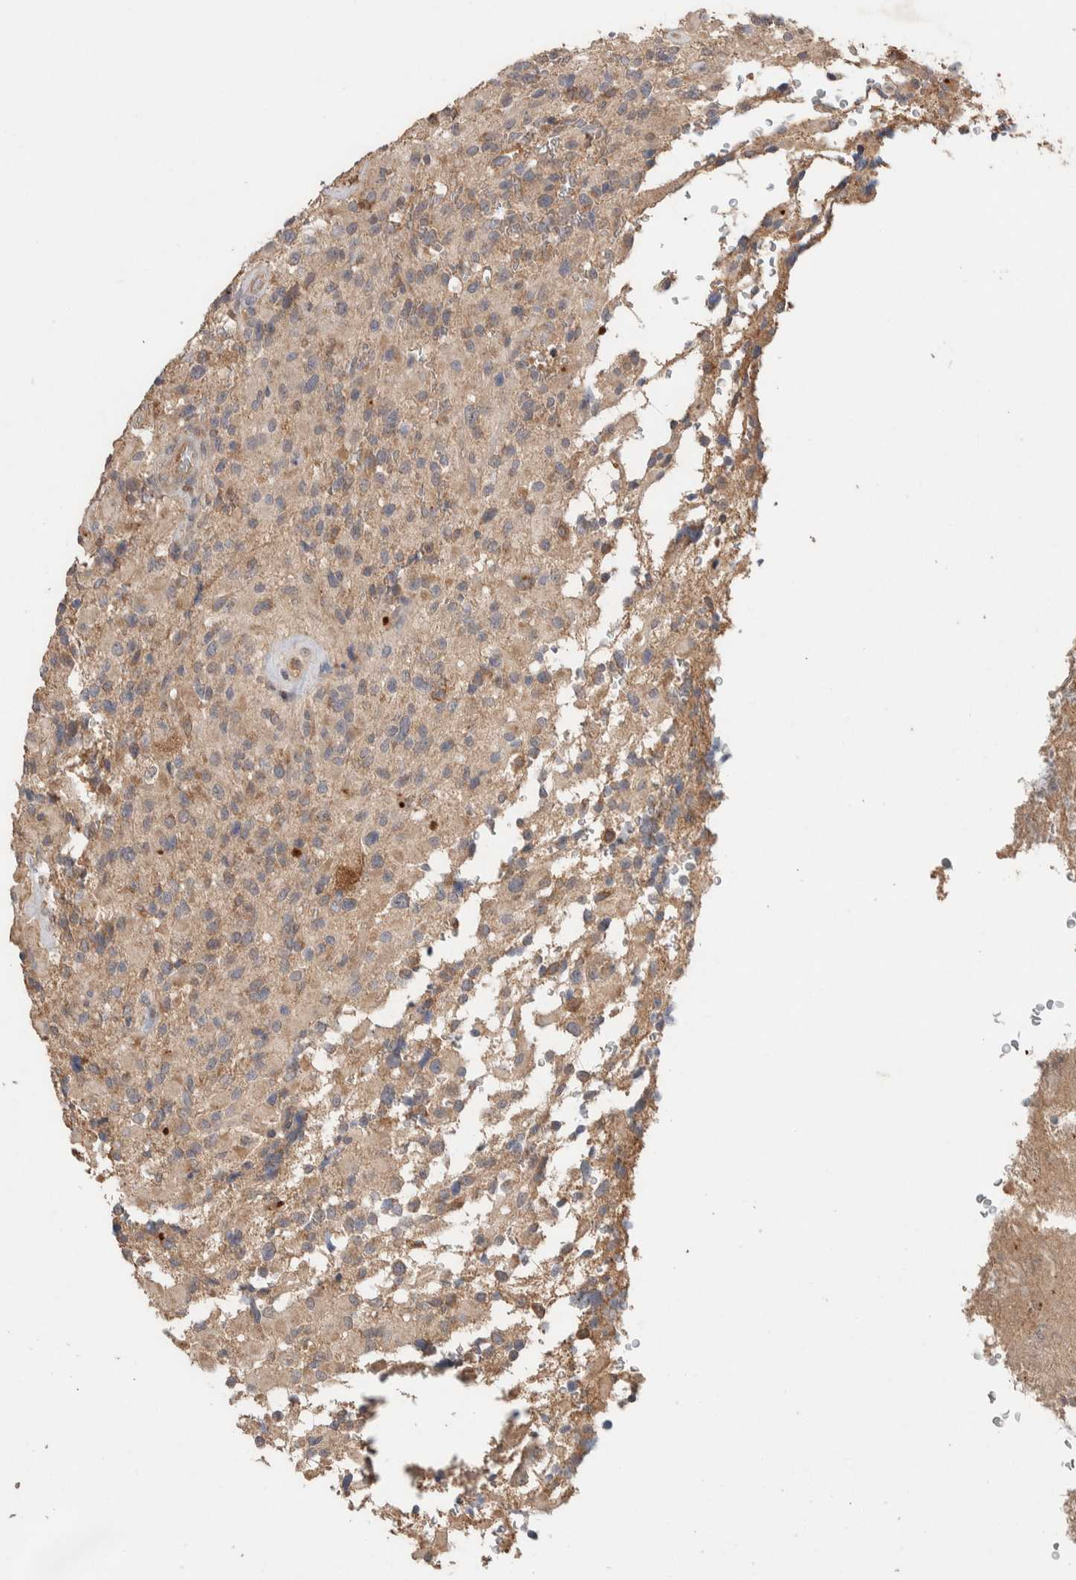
{"staining": {"intensity": "moderate", "quantity": ">75%", "location": "cytoplasmic/membranous"}, "tissue": "glioma", "cell_type": "Tumor cells", "image_type": "cancer", "snomed": [{"axis": "morphology", "description": "Glioma, malignant, High grade"}, {"axis": "topography", "description": "Brain"}], "caption": "Protein analysis of glioma tissue demonstrates moderate cytoplasmic/membranous expression in about >75% of tumor cells.", "gene": "KCNJ5", "patient": {"sex": "male", "age": 71}}